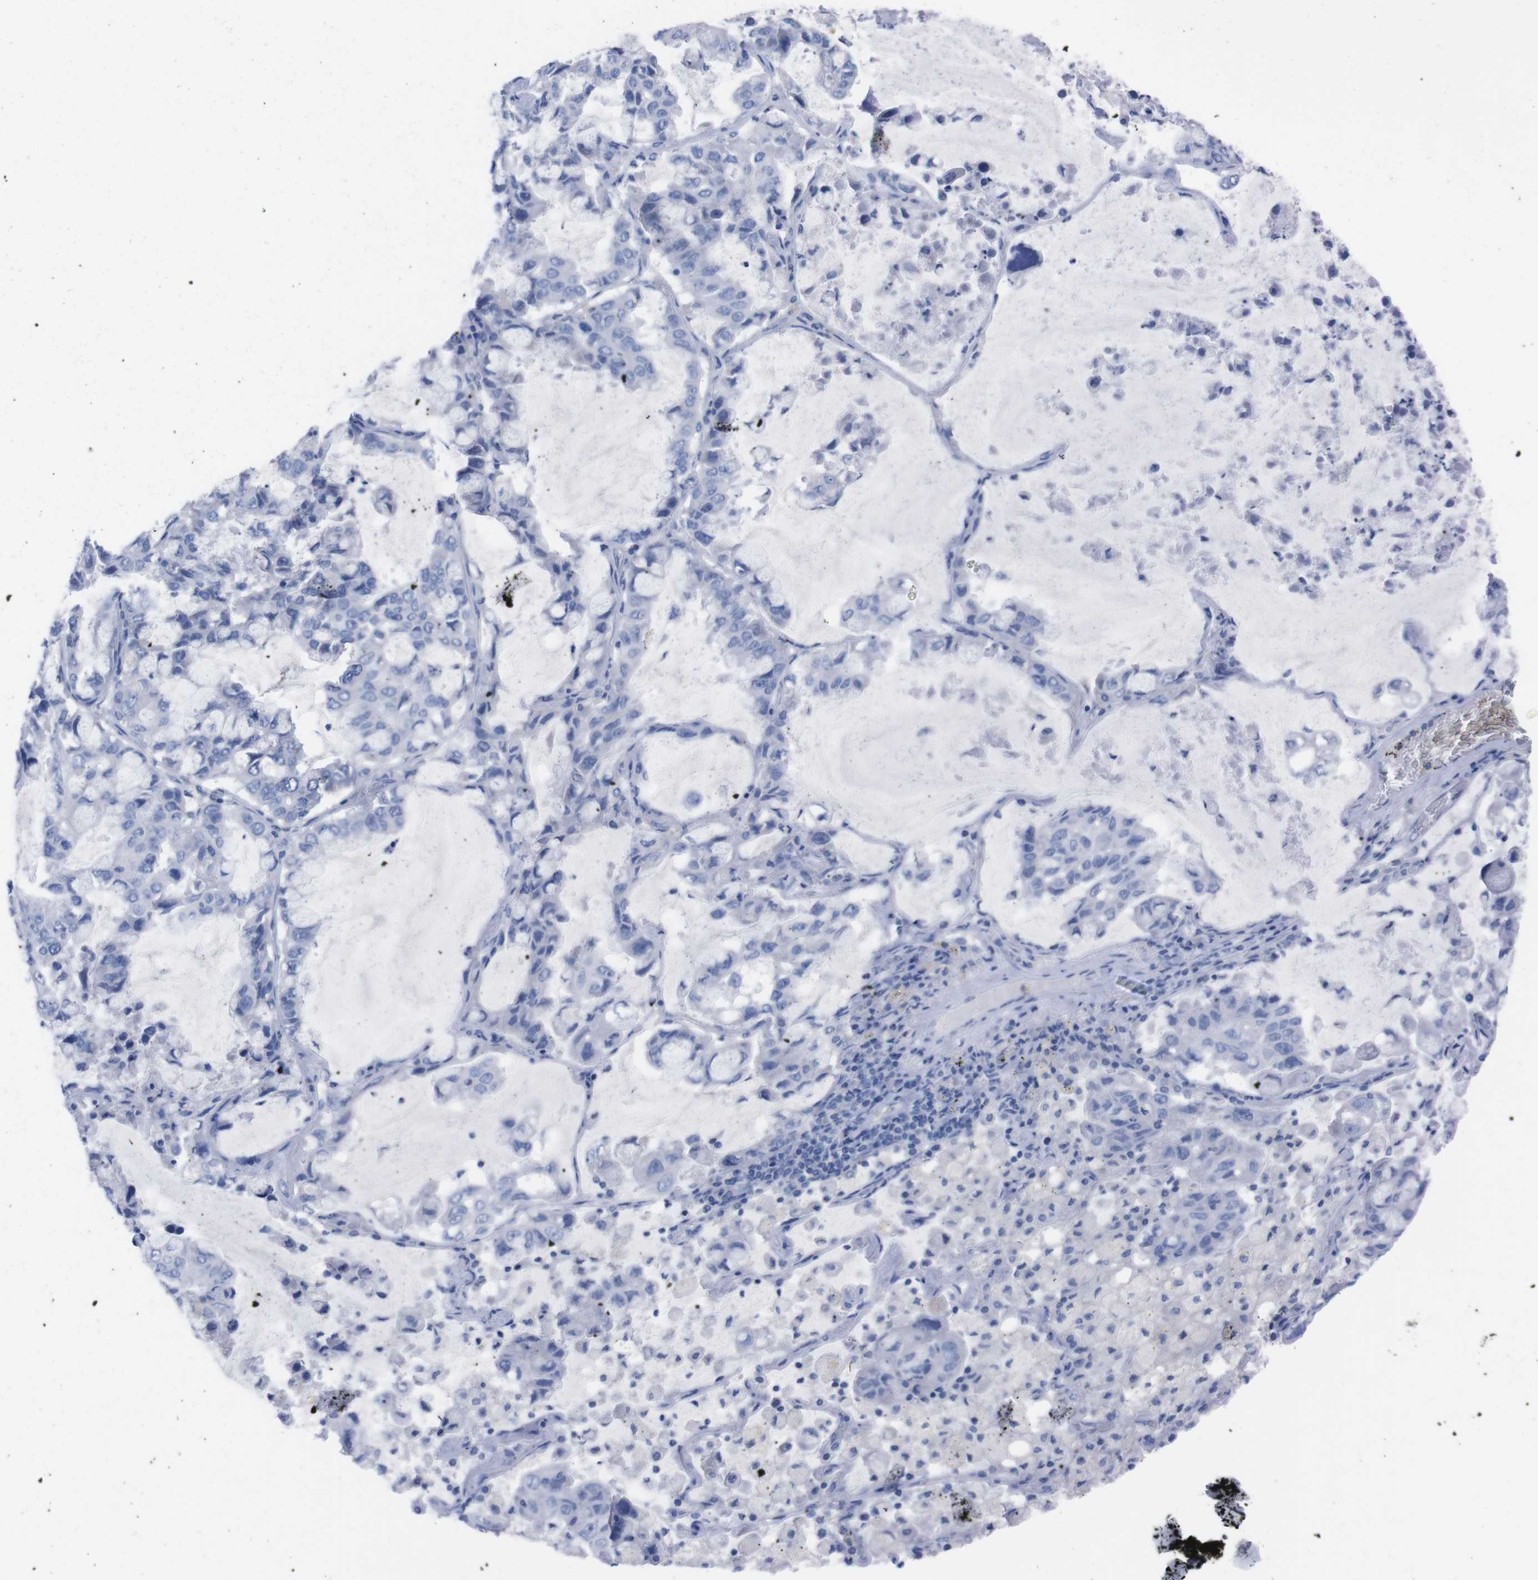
{"staining": {"intensity": "negative", "quantity": "none", "location": "none"}, "tissue": "lung cancer", "cell_type": "Tumor cells", "image_type": "cancer", "snomed": [{"axis": "morphology", "description": "Adenocarcinoma, NOS"}, {"axis": "topography", "description": "Lung"}], "caption": "Human lung cancer (adenocarcinoma) stained for a protein using IHC reveals no expression in tumor cells.", "gene": "TMEM243", "patient": {"sex": "male", "age": 64}}